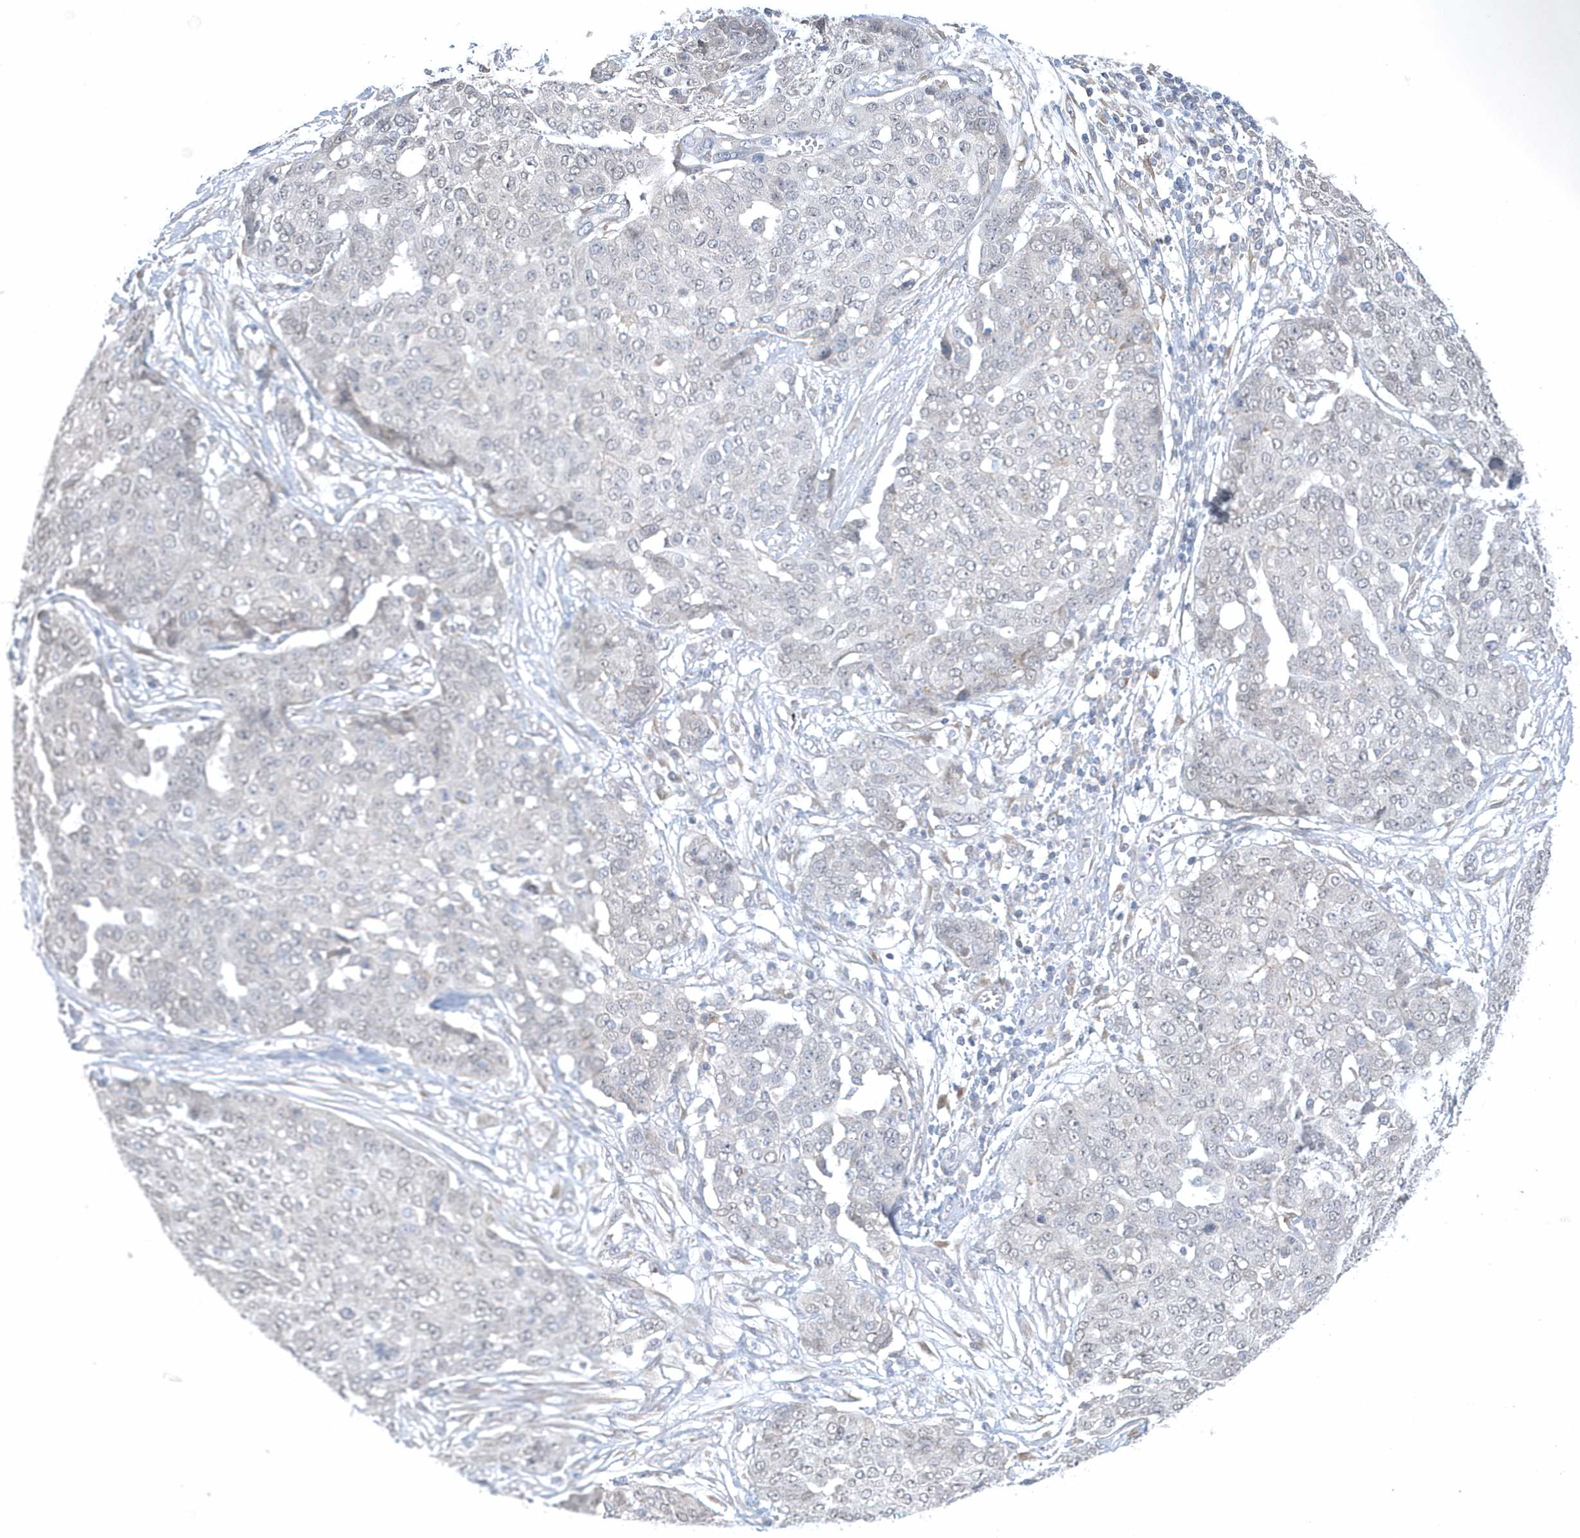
{"staining": {"intensity": "negative", "quantity": "none", "location": "none"}, "tissue": "ovarian cancer", "cell_type": "Tumor cells", "image_type": "cancer", "snomed": [{"axis": "morphology", "description": "Cystadenocarcinoma, serous, NOS"}, {"axis": "topography", "description": "Soft tissue"}, {"axis": "topography", "description": "Ovary"}], "caption": "Immunohistochemistry photomicrograph of human ovarian serous cystadenocarcinoma stained for a protein (brown), which demonstrates no expression in tumor cells.", "gene": "ZC3H12D", "patient": {"sex": "female", "age": 57}}